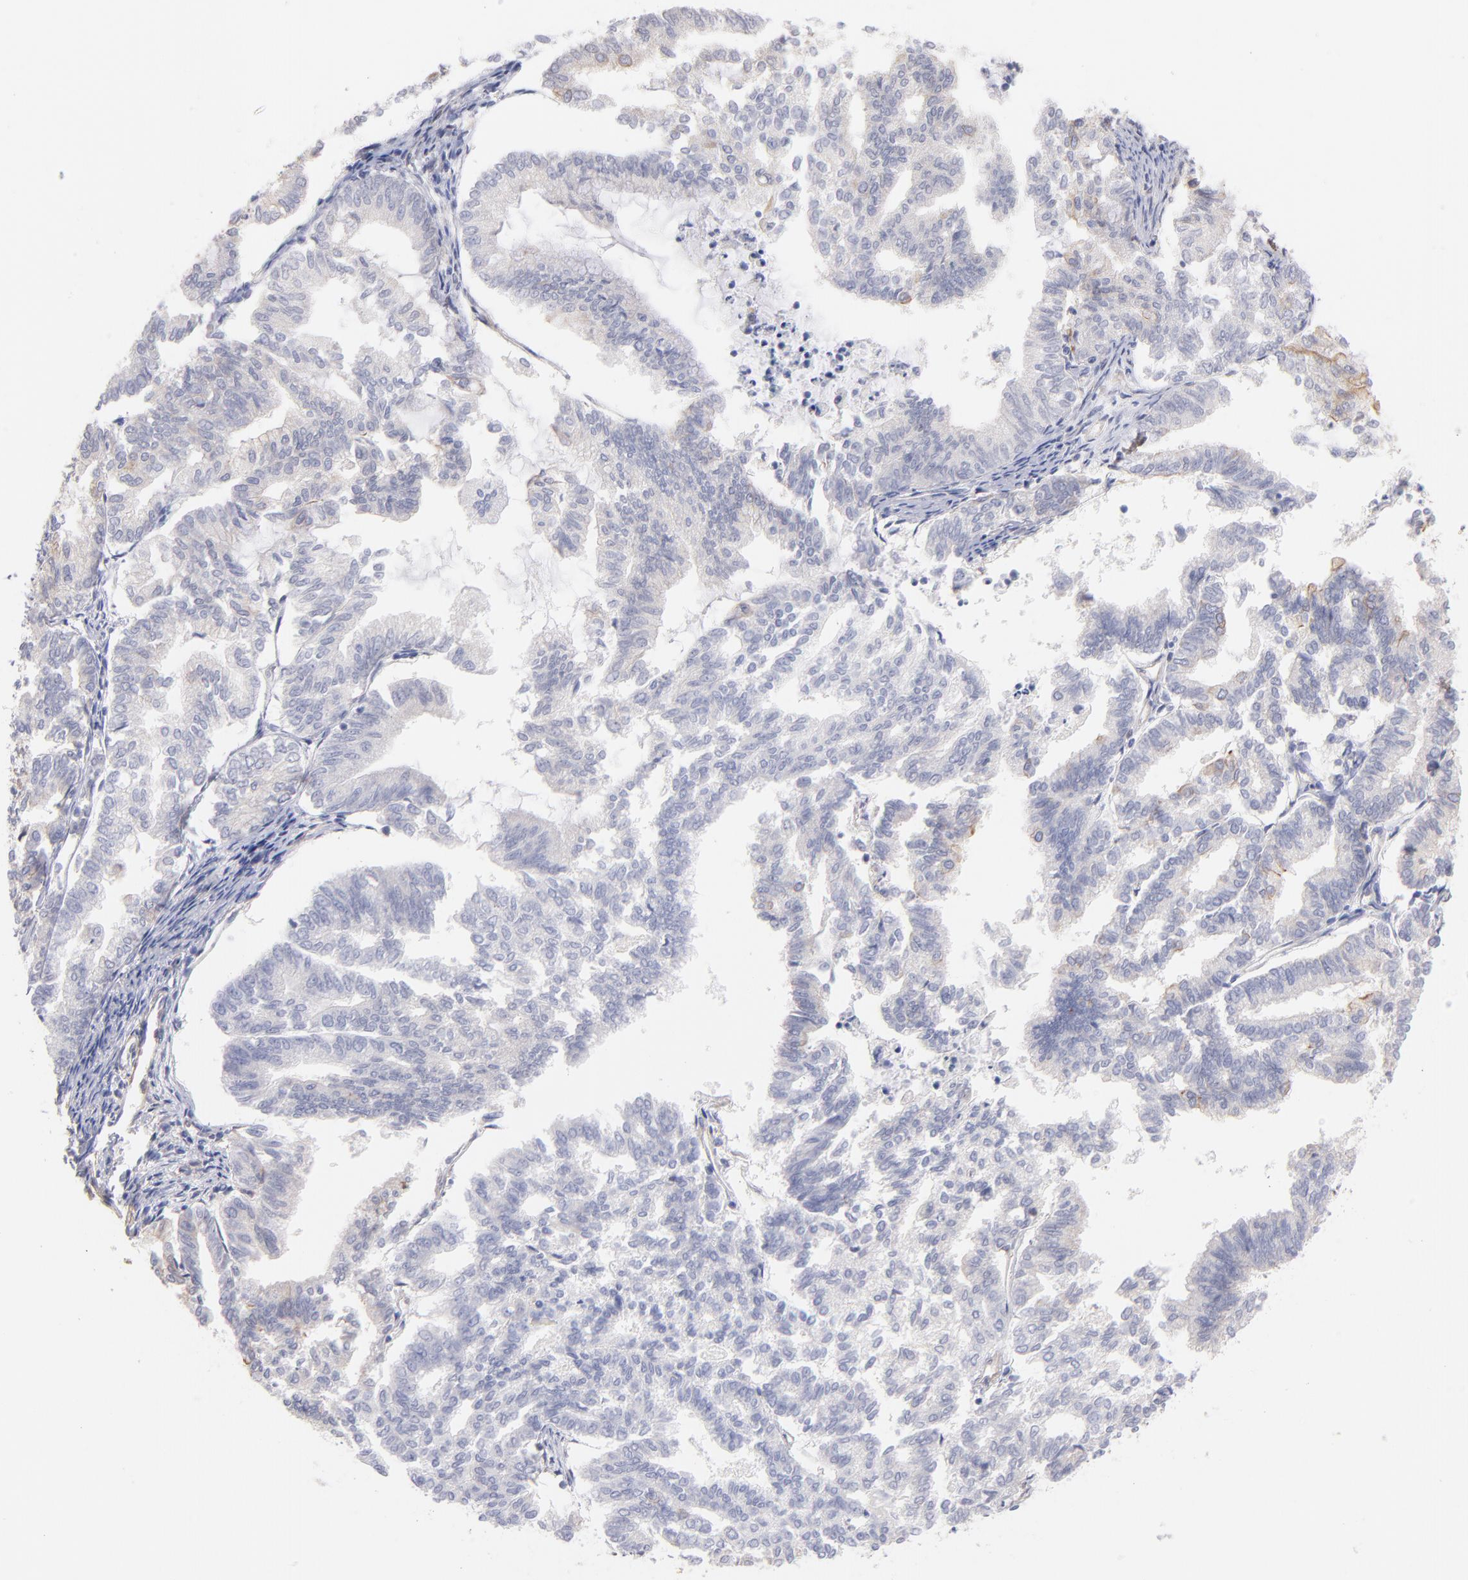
{"staining": {"intensity": "negative", "quantity": "none", "location": "none"}, "tissue": "endometrial cancer", "cell_type": "Tumor cells", "image_type": "cancer", "snomed": [{"axis": "morphology", "description": "Adenocarcinoma, NOS"}, {"axis": "topography", "description": "Endometrium"}], "caption": "Tumor cells show no significant staining in endometrial cancer. Nuclei are stained in blue.", "gene": "PLEC", "patient": {"sex": "female", "age": 79}}